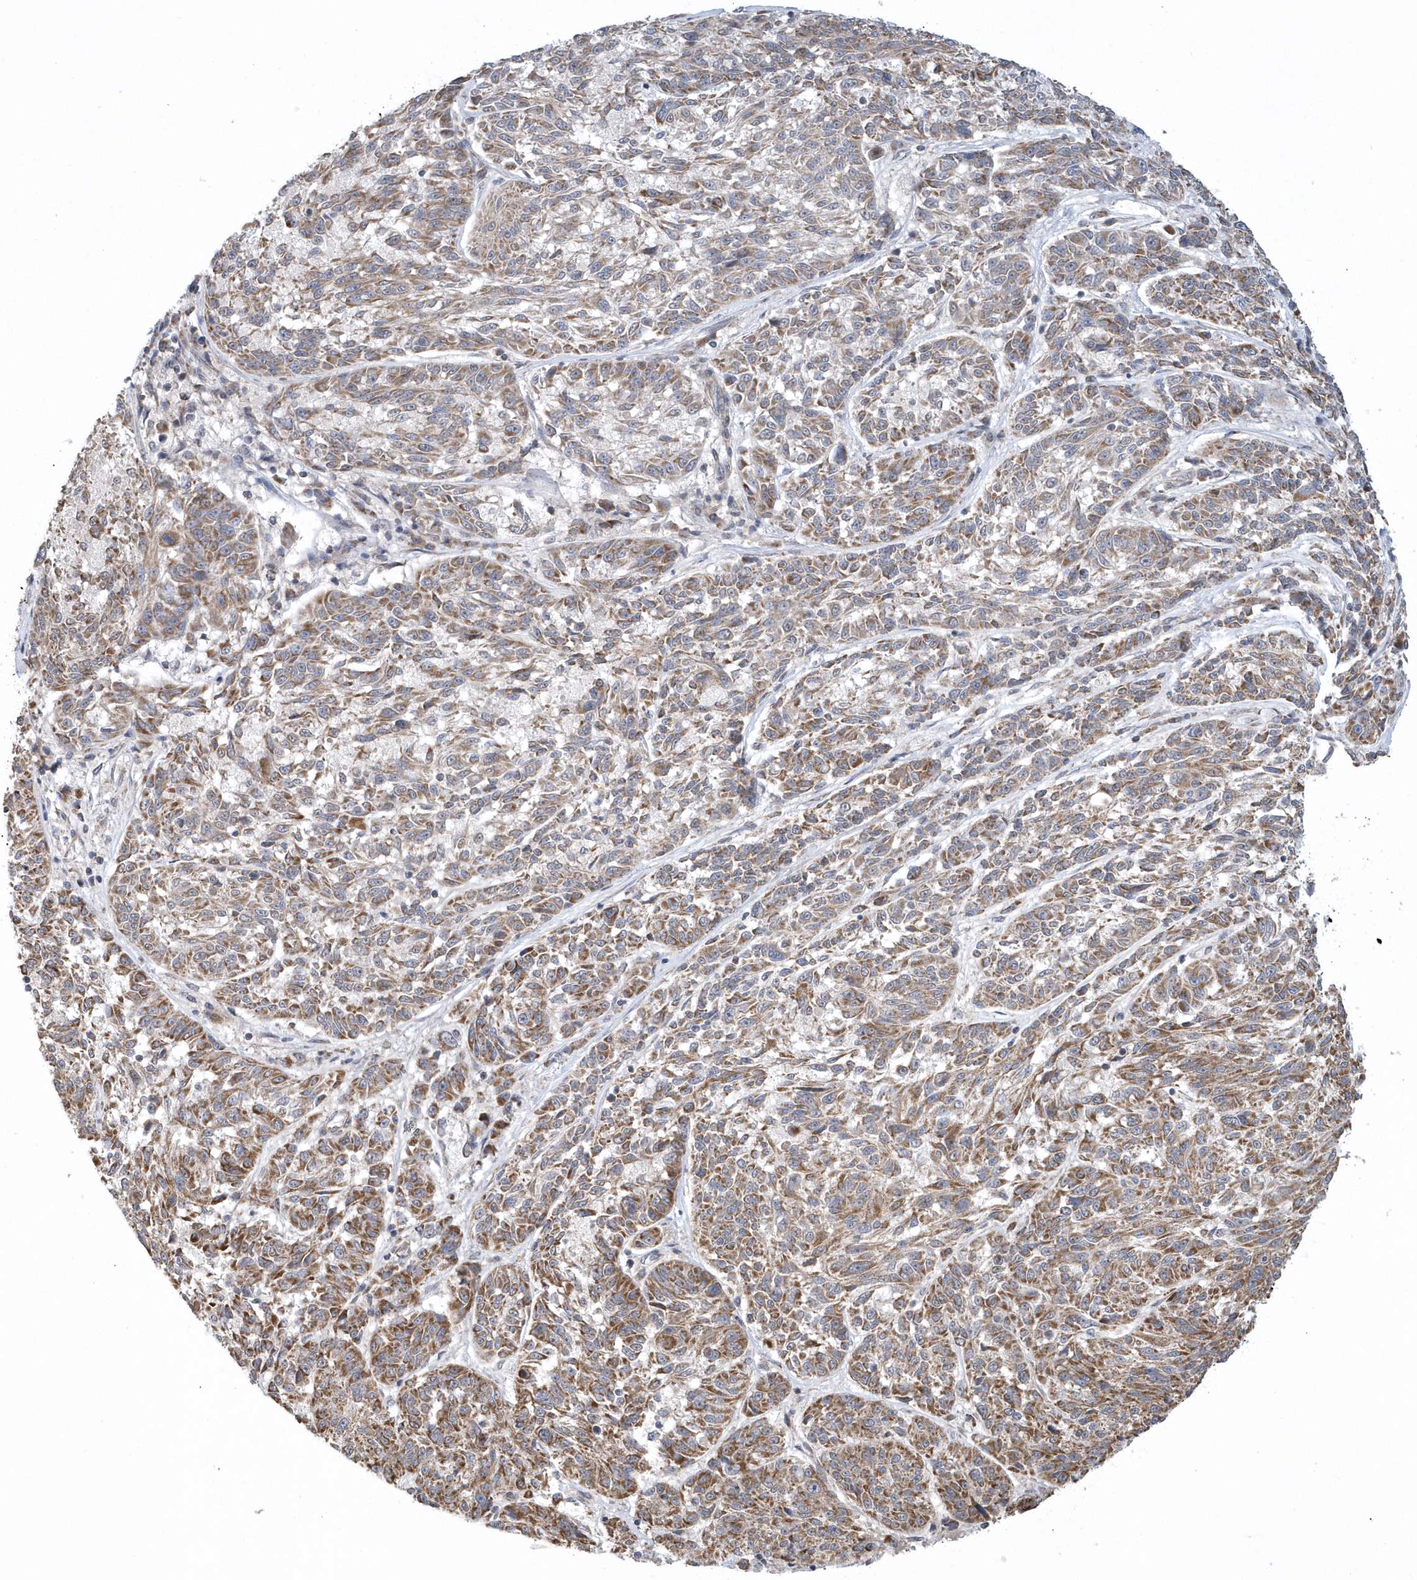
{"staining": {"intensity": "moderate", "quantity": ">75%", "location": "cytoplasmic/membranous"}, "tissue": "melanoma", "cell_type": "Tumor cells", "image_type": "cancer", "snomed": [{"axis": "morphology", "description": "Malignant melanoma, NOS"}, {"axis": "topography", "description": "Skin"}], "caption": "Human melanoma stained with a brown dye demonstrates moderate cytoplasmic/membranous positive expression in approximately >75% of tumor cells.", "gene": "SLX9", "patient": {"sex": "male", "age": 53}}